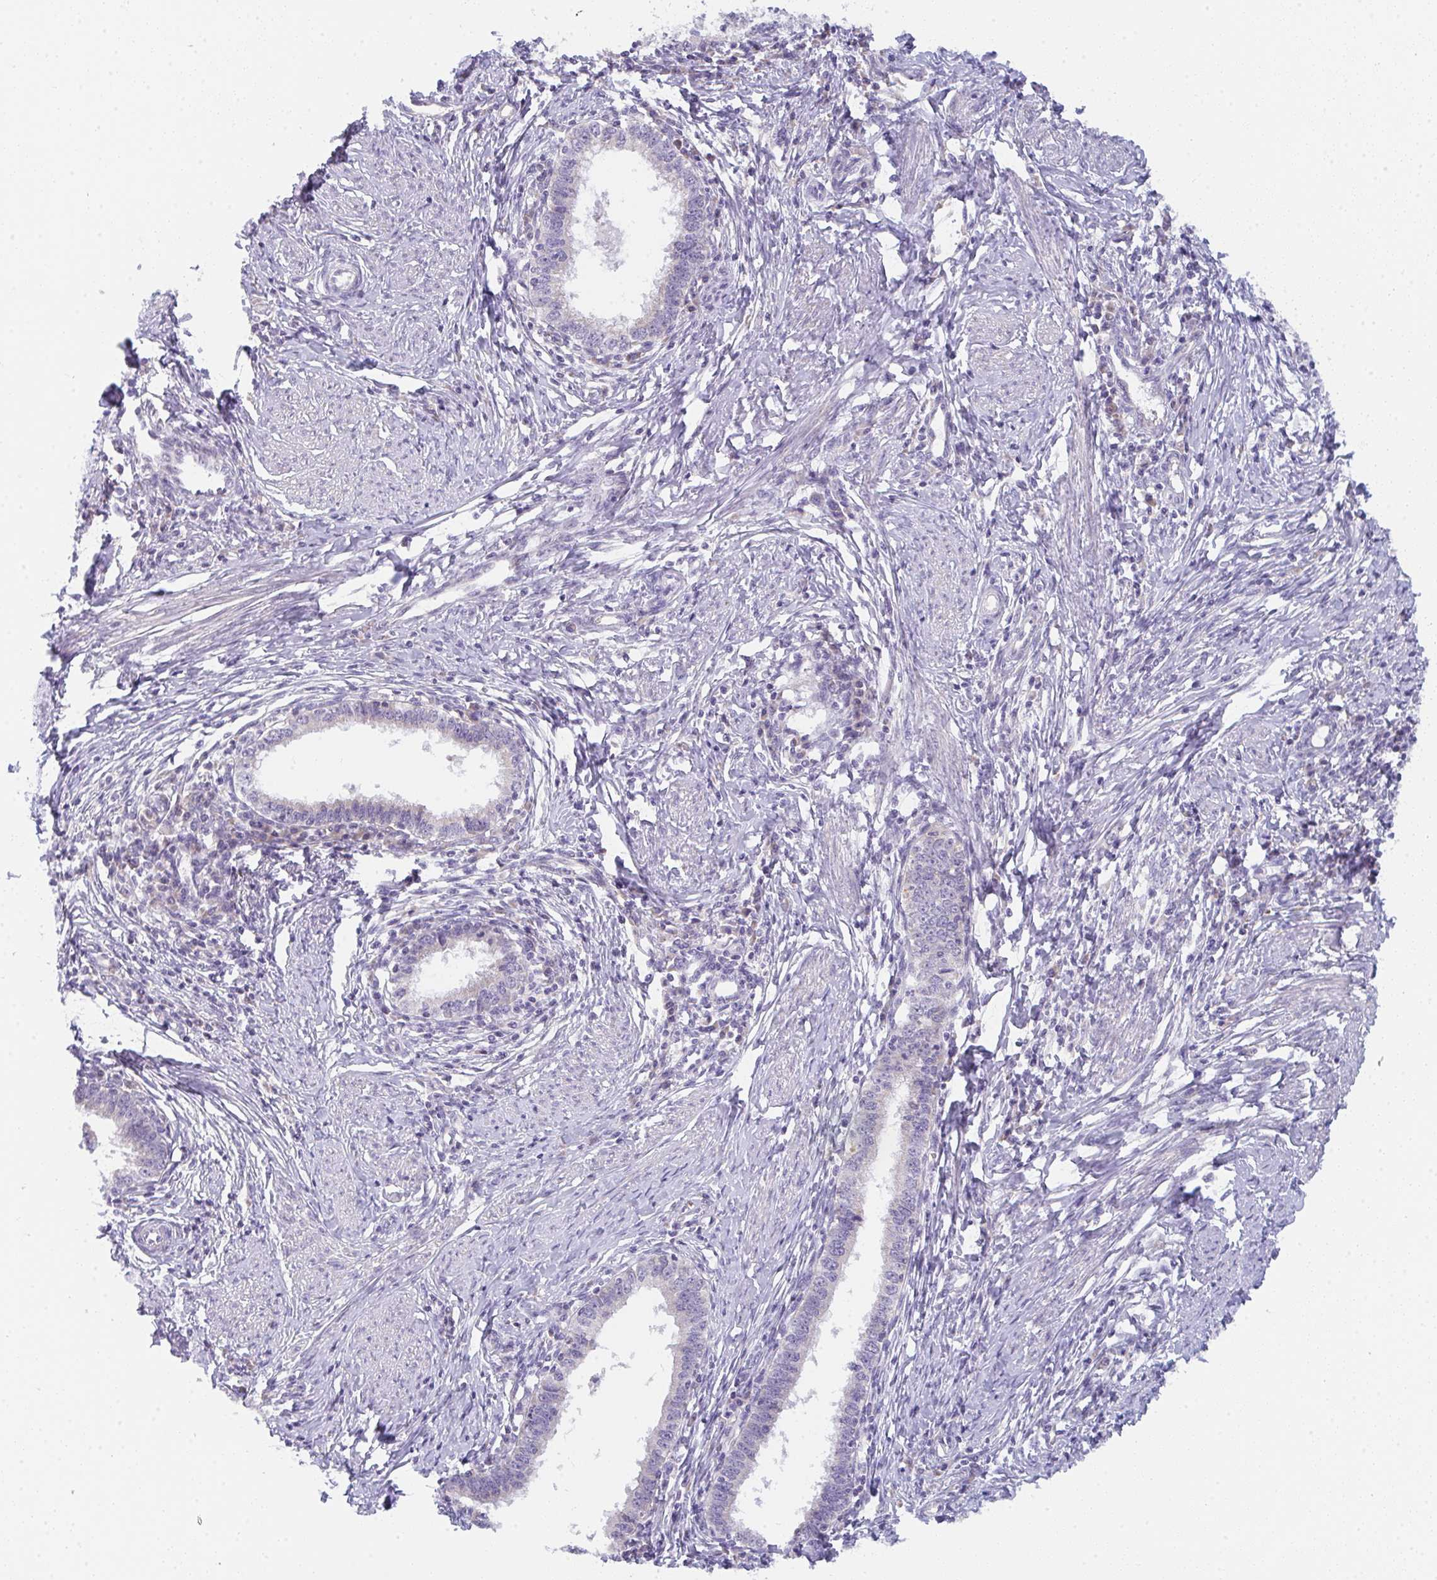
{"staining": {"intensity": "weak", "quantity": "<25%", "location": "cytoplasmic/membranous"}, "tissue": "cervical cancer", "cell_type": "Tumor cells", "image_type": "cancer", "snomed": [{"axis": "morphology", "description": "Adenocarcinoma, NOS"}, {"axis": "topography", "description": "Cervix"}], "caption": "Micrograph shows no significant protein positivity in tumor cells of cervical adenocarcinoma.", "gene": "CACNA1S", "patient": {"sex": "female", "age": 36}}